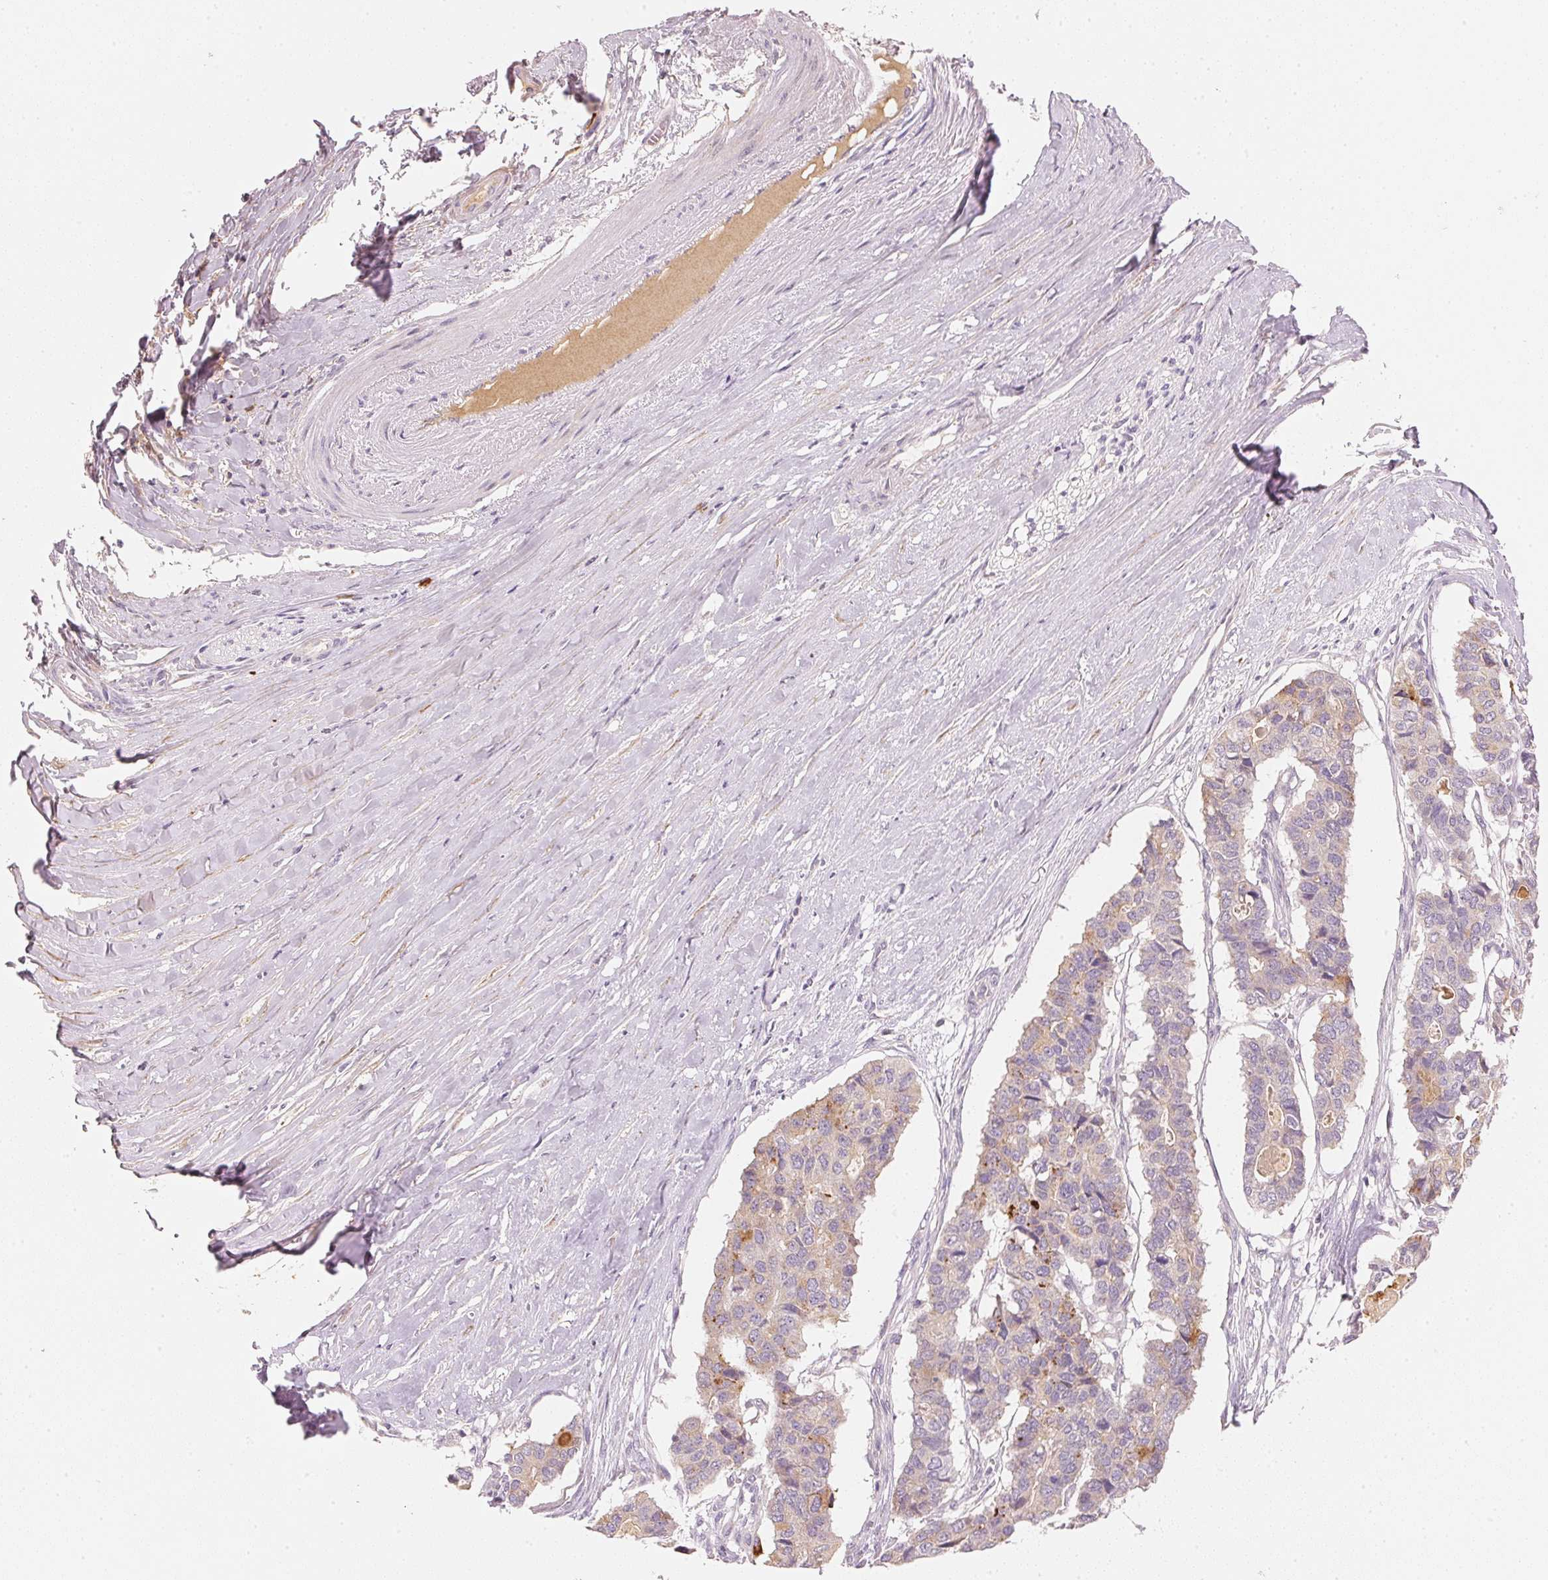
{"staining": {"intensity": "moderate", "quantity": "25%-75%", "location": "cytoplasmic/membranous"}, "tissue": "pancreatic cancer", "cell_type": "Tumor cells", "image_type": "cancer", "snomed": [{"axis": "morphology", "description": "Adenocarcinoma, NOS"}, {"axis": "topography", "description": "Pancreas"}], "caption": "Pancreatic adenocarcinoma was stained to show a protein in brown. There is medium levels of moderate cytoplasmic/membranous expression in about 25%-75% of tumor cells.", "gene": "RMDN2", "patient": {"sex": "male", "age": 50}}